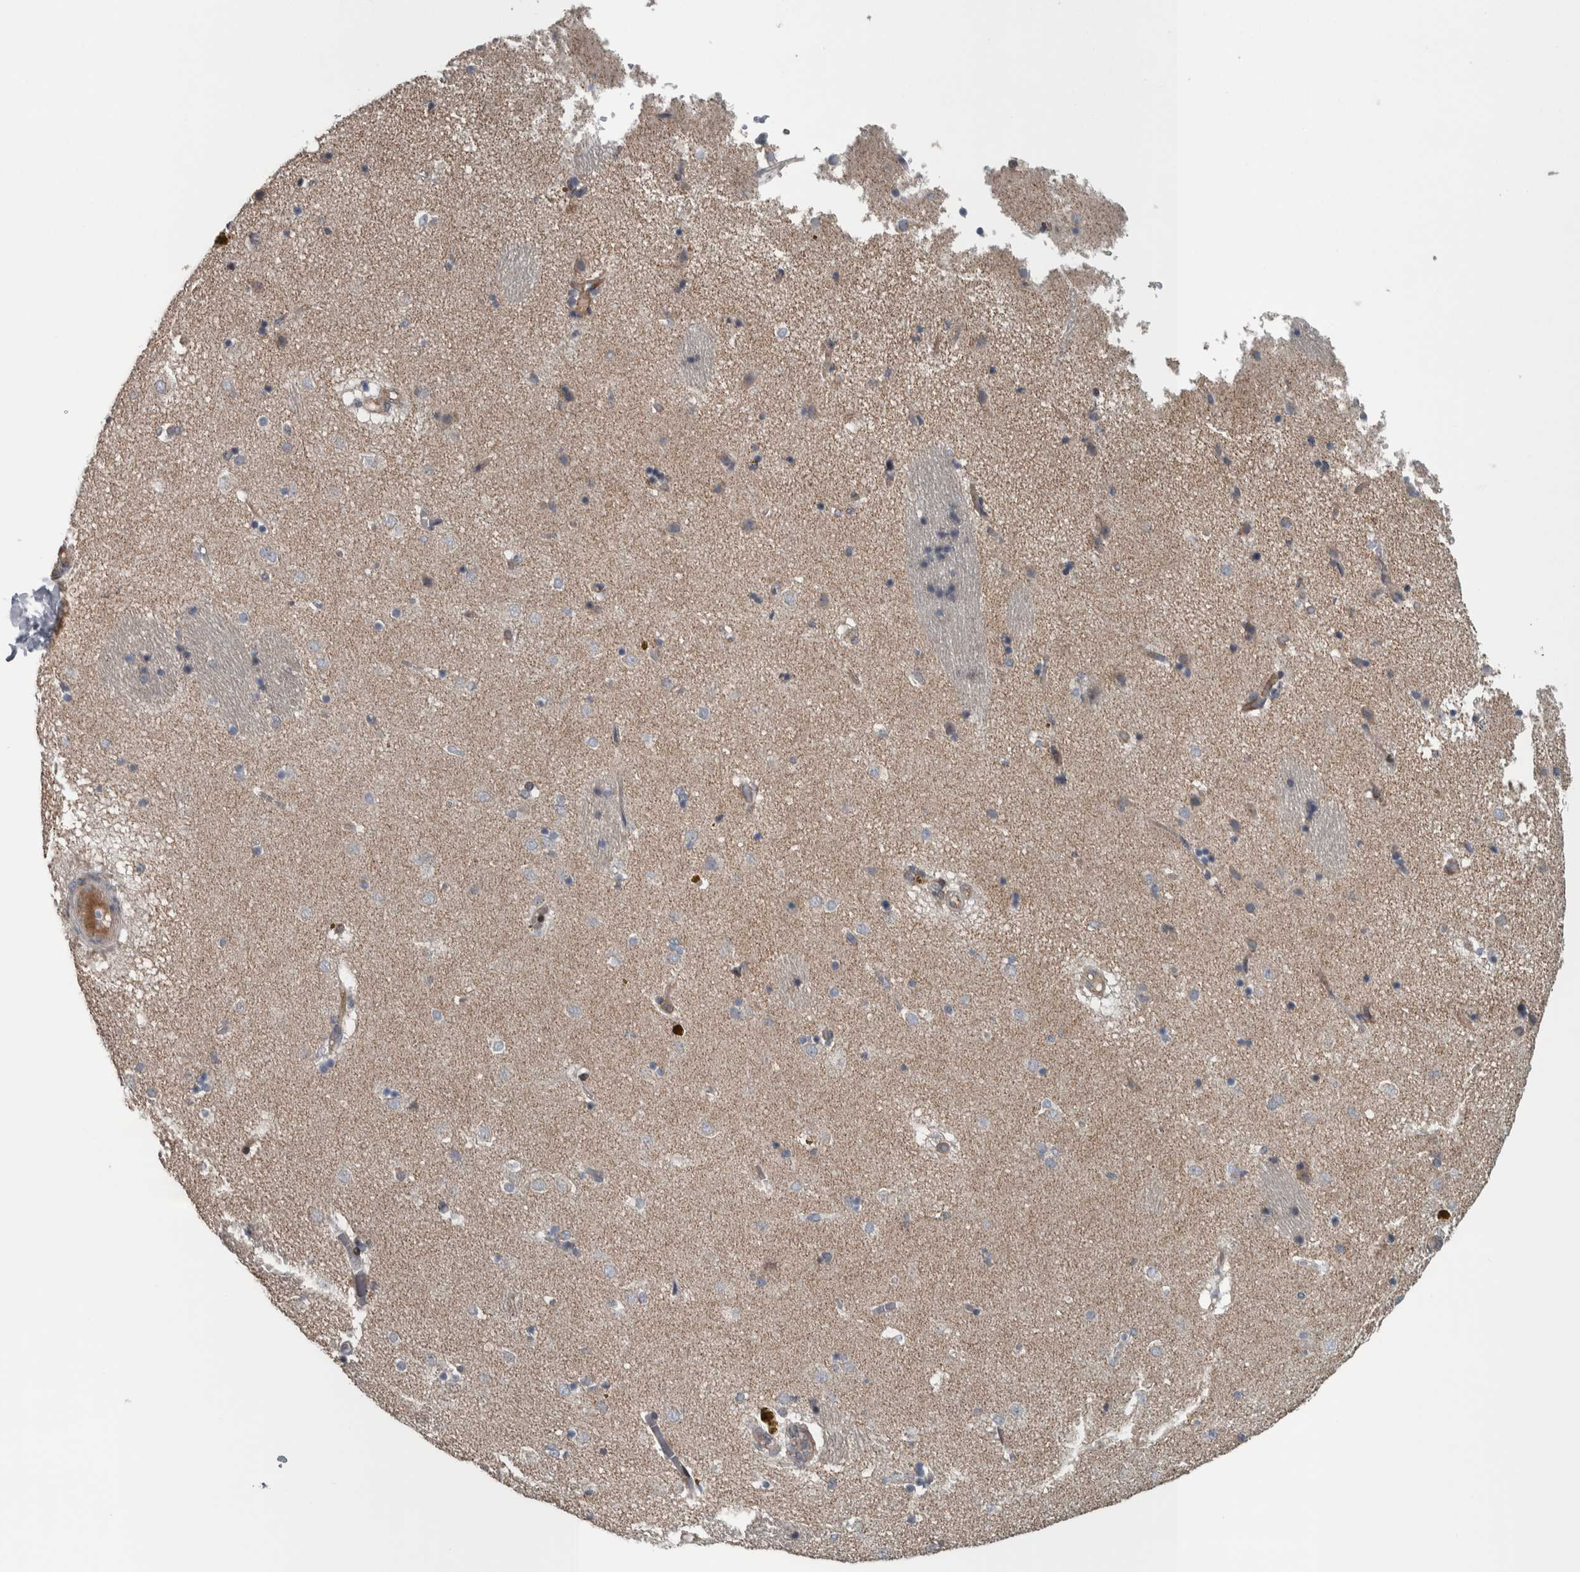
{"staining": {"intensity": "weak", "quantity": "<25%", "location": "cytoplasmic/membranous"}, "tissue": "caudate", "cell_type": "Glial cells", "image_type": "normal", "snomed": [{"axis": "morphology", "description": "Normal tissue, NOS"}, {"axis": "topography", "description": "Lateral ventricle wall"}], "caption": "Immunohistochemistry histopathology image of unremarkable caudate stained for a protein (brown), which reveals no positivity in glial cells.", "gene": "BAIAP2L1", "patient": {"sex": "male", "age": 70}}